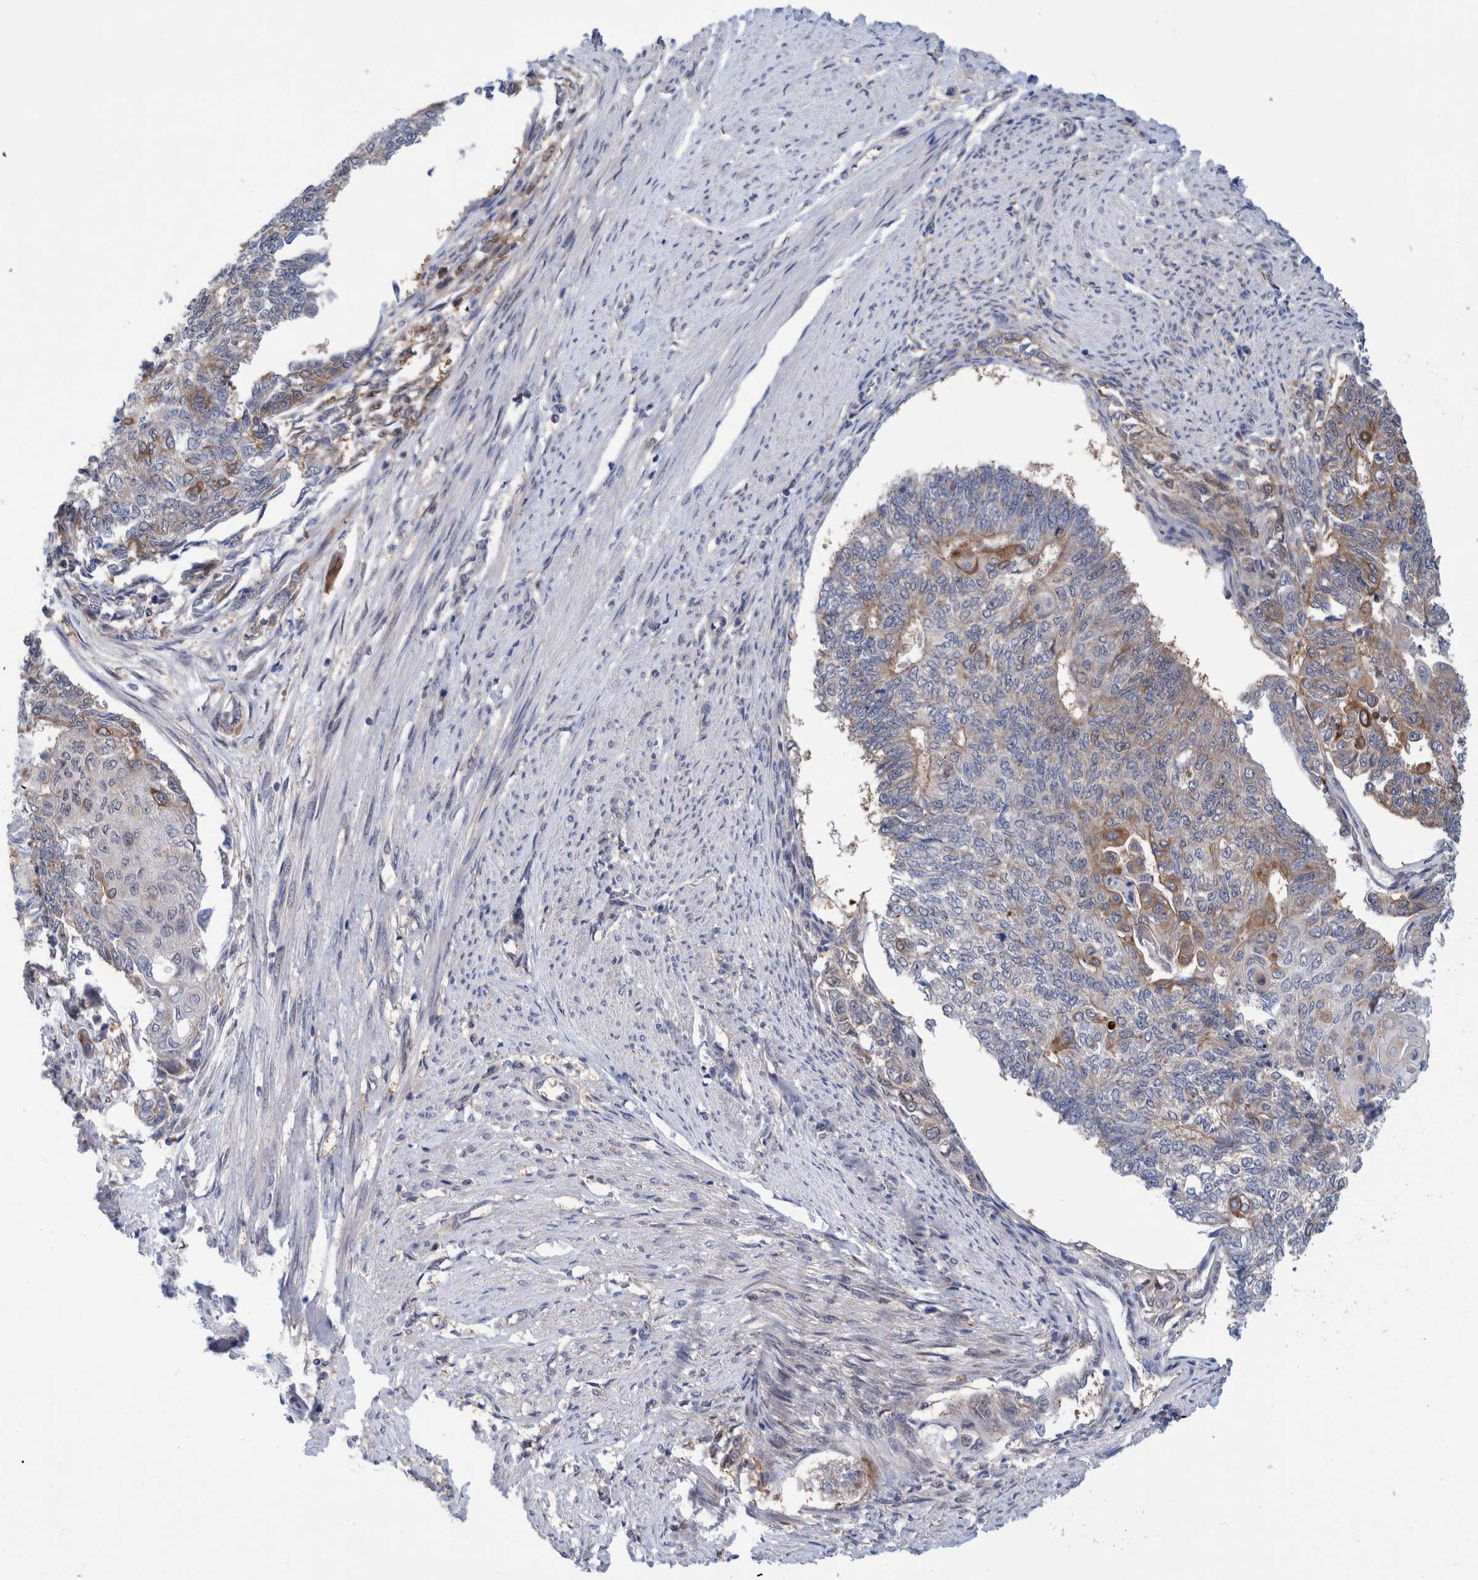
{"staining": {"intensity": "moderate", "quantity": "<25%", "location": "cytoplasmic/membranous"}, "tissue": "endometrial cancer", "cell_type": "Tumor cells", "image_type": "cancer", "snomed": [{"axis": "morphology", "description": "Adenocarcinoma, NOS"}, {"axis": "topography", "description": "Endometrium"}], "caption": "Immunohistochemistry micrograph of neoplastic tissue: human endometrial cancer stained using immunohistochemistry demonstrates low levels of moderate protein expression localized specifically in the cytoplasmic/membranous of tumor cells, appearing as a cytoplasmic/membranous brown color.", "gene": "PFAS", "patient": {"sex": "female", "age": 32}}